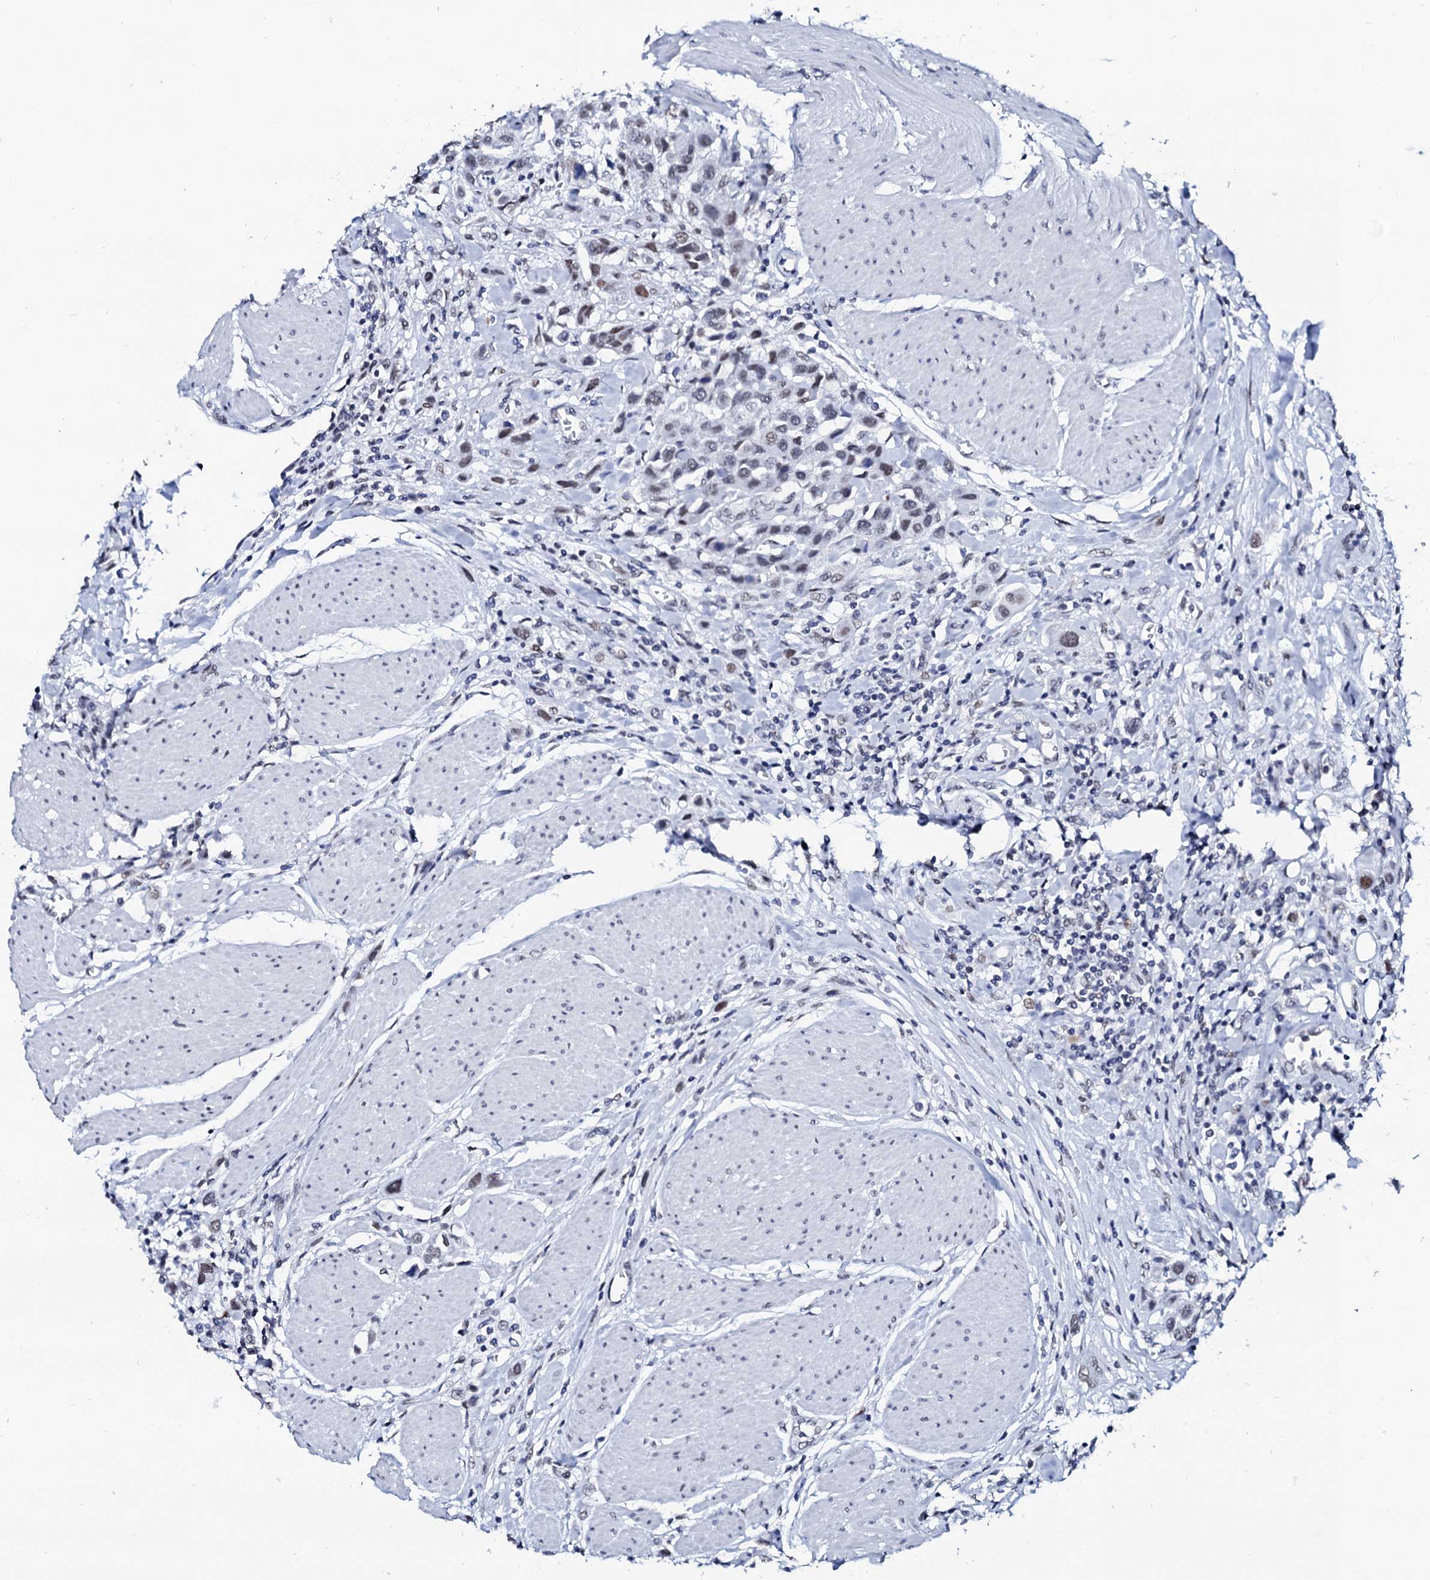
{"staining": {"intensity": "negative", "quantity": "none", "location": "none"}, "tissue": "urothelial cancer", "cell_type": "Tumor cells", "image_type": "cancer", "snomed": [{"axis": "morphology", "description": "Urothelial carcinoma, High grade"}, {"axis": "topography", "description": "Urinary bladder"}], "caption": "Tumor cells are negative for protein expression in human urothelial cancer. The staining was performed using DAB (3,3'-diaminobenzidine) to visualize the protein expression in brown, while the nuclei were stained in blue with hematoxylin (Magnification: 20x).", "gene": "SPATA19", "patient": {"sex": "male", "age": 50}}